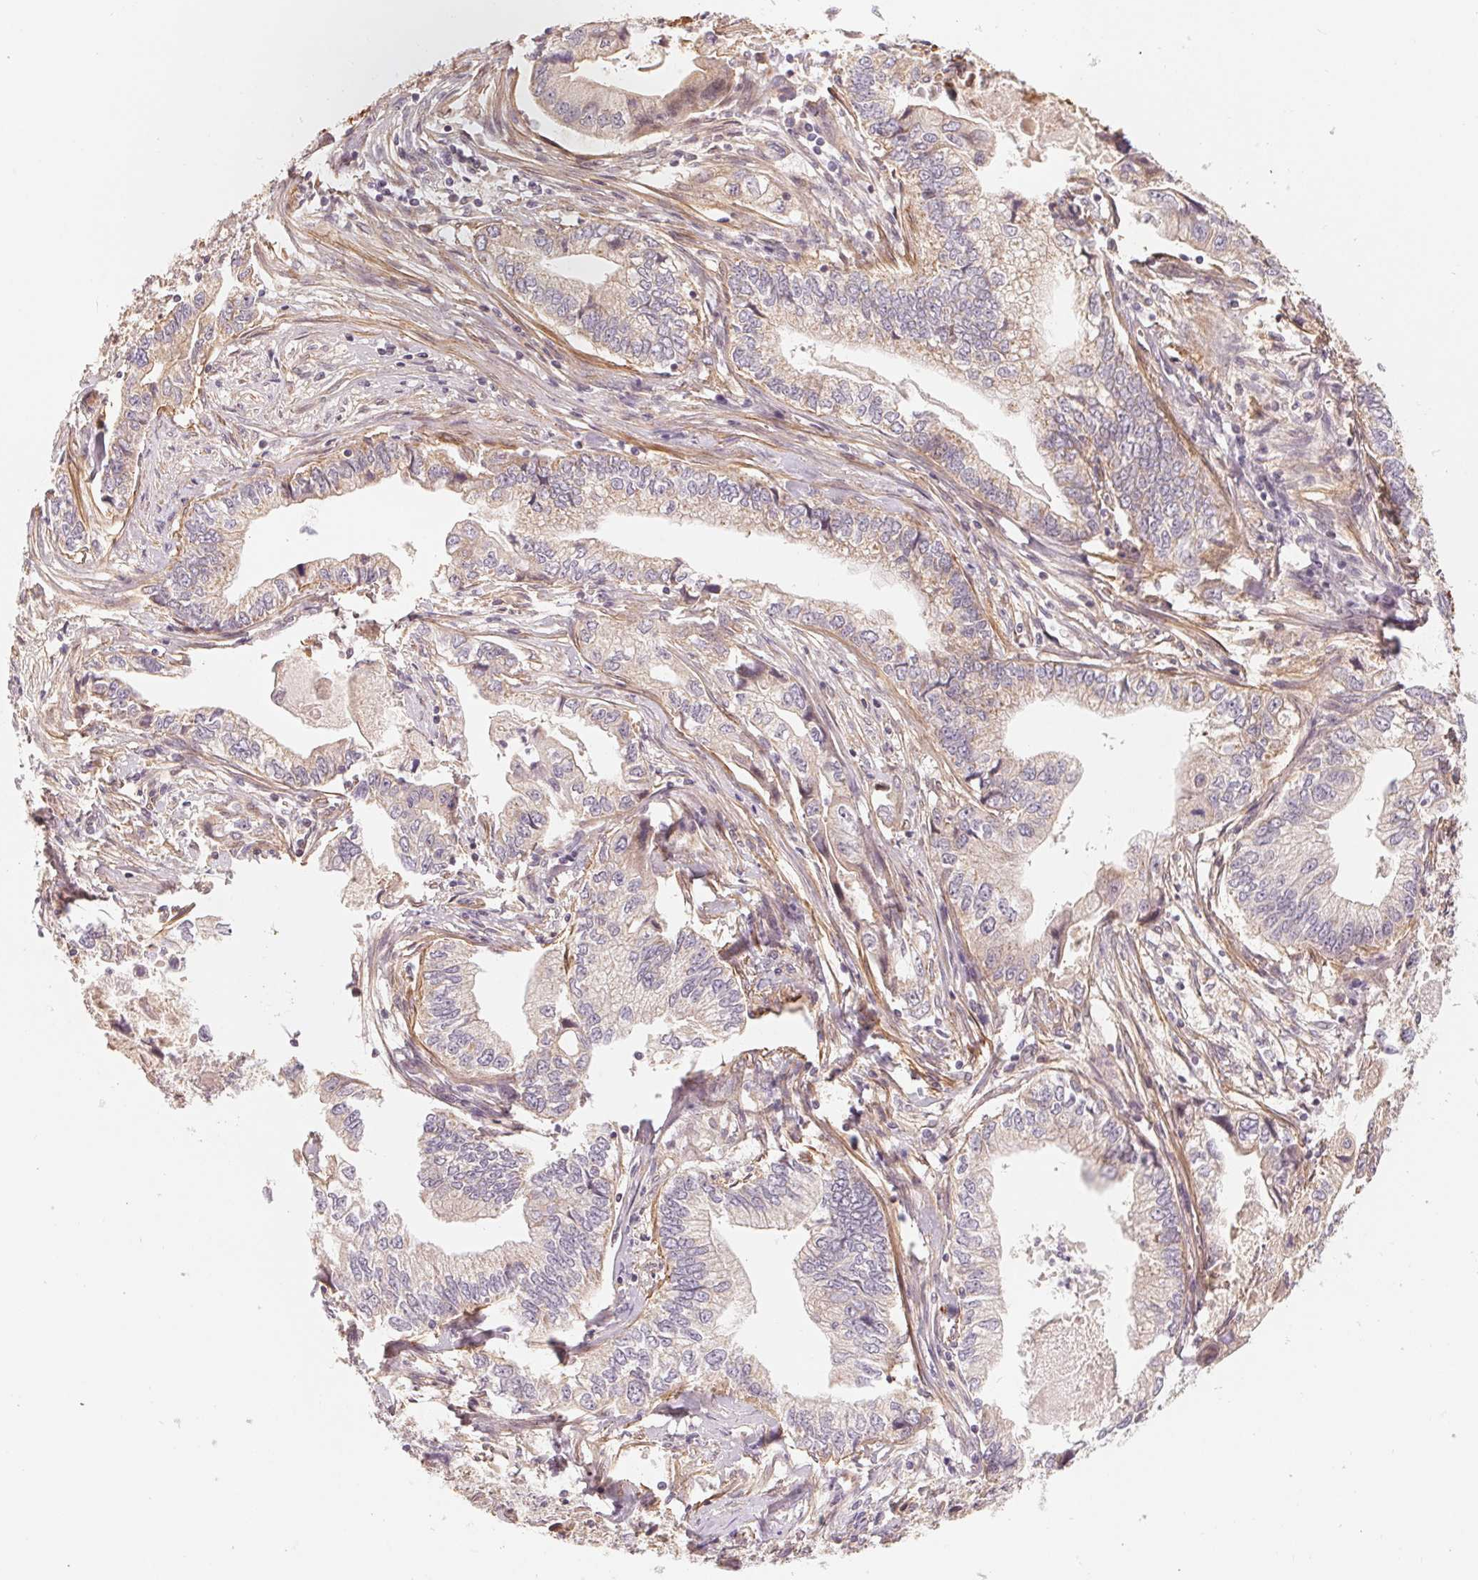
{"staining": {"intensity": "weak", "quantity": "<25%", "location": "cytoplasmic/membranous"}, "tissue": "stomach cancer", "cell_type": "Tumor cells", "image_type": "cancer", "snomed": [{"axis": "morphology", "description": "Adenocarcinoma, NOS"}, {"axis": "topography", "description": "Pancreas"}, {"axis": "topography", "description": "Stomach, upper"}], "caption": "Stomach cancer (adenocarcinoma) stained for a protein using IHC demonstrates no positivity tumor cells.", "gene": "CCDC112", "patient": {"sex": "male", "age": 77}}